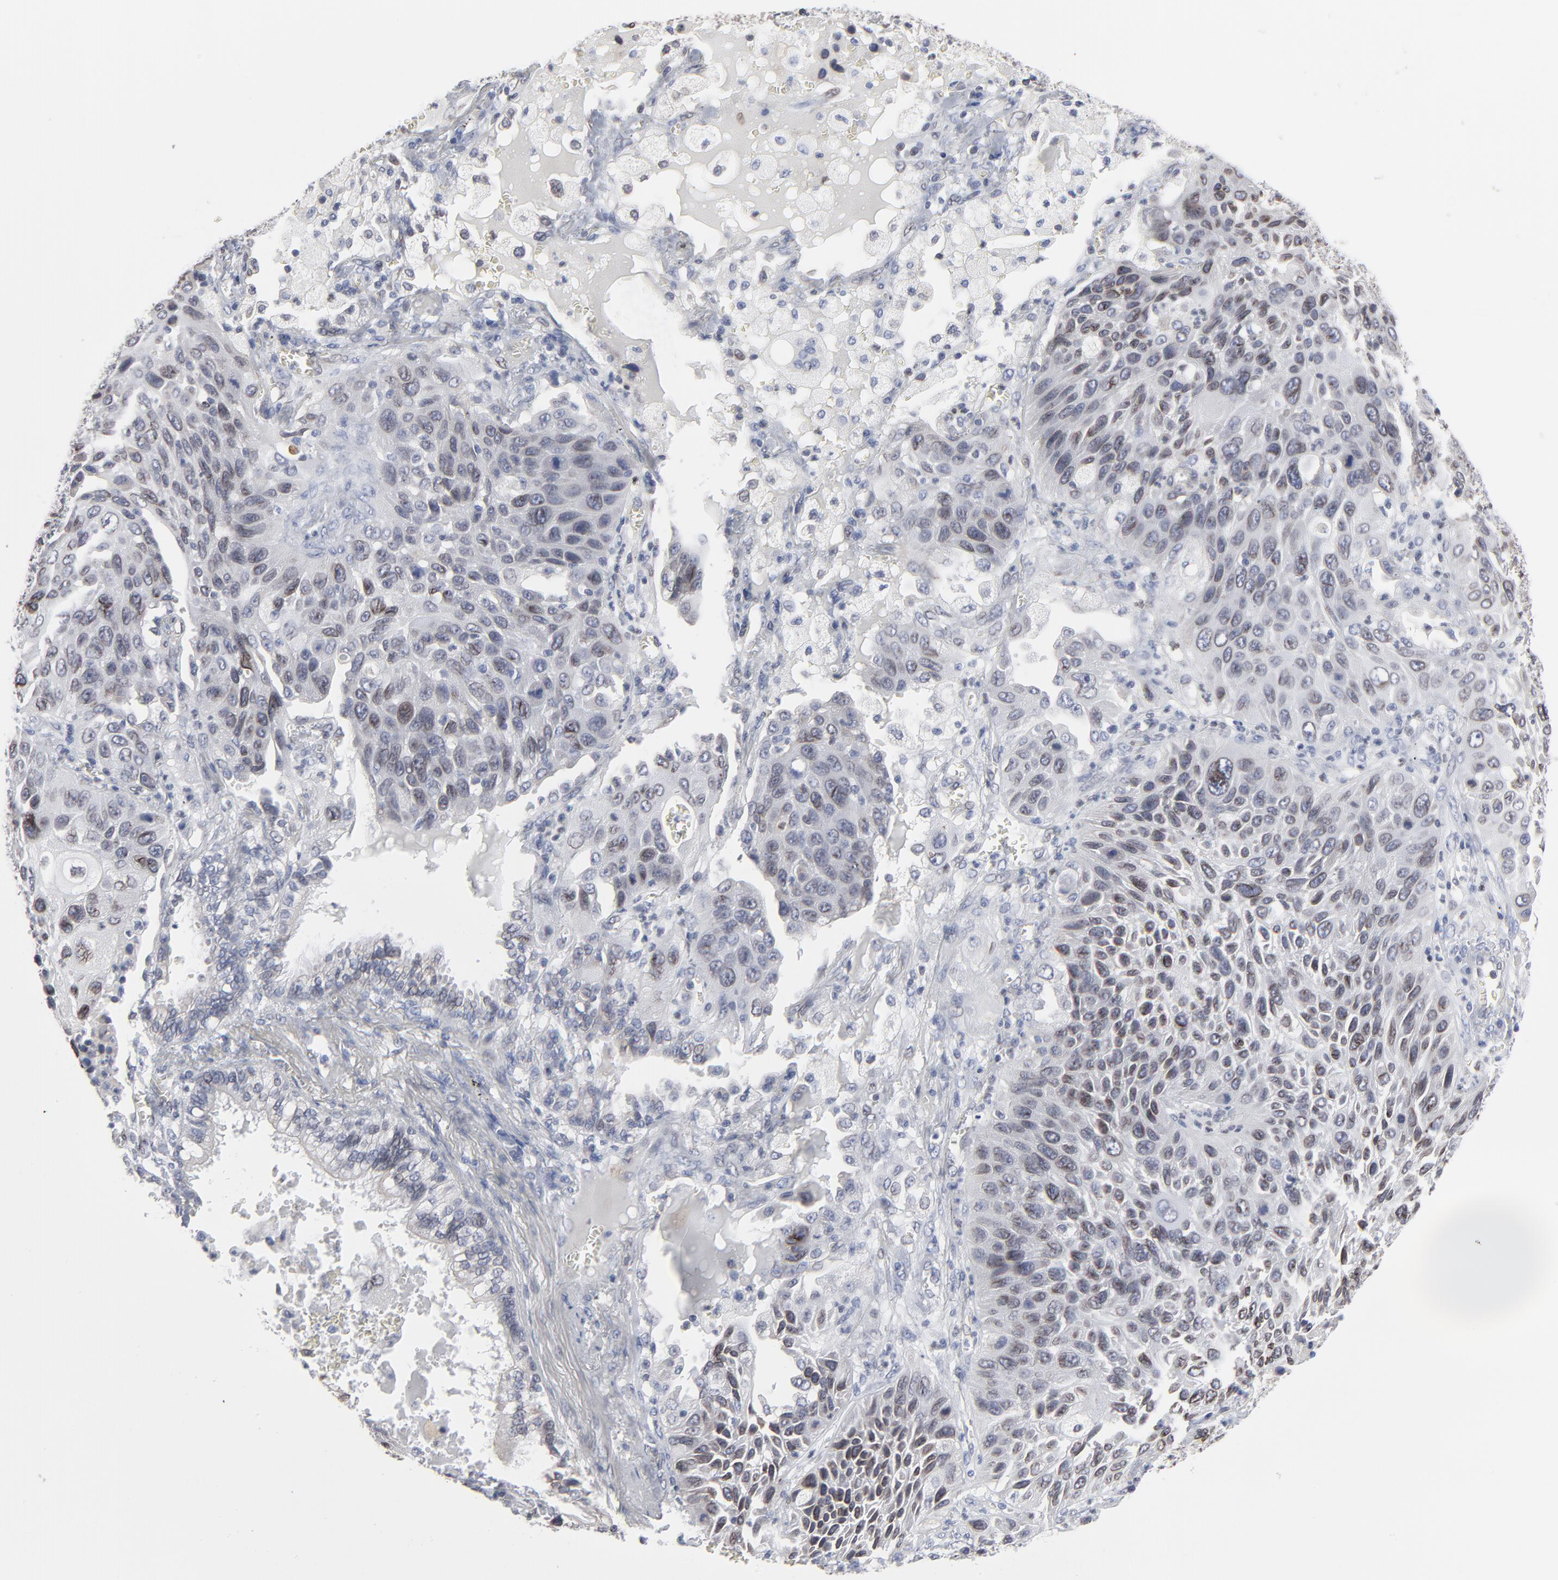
{"staining": {"intensity": "moderate", "quantity": "25%-75%", "location": "cytoplasmic/membranous,nuclear"}, "tissue": "lung cancer", "cell_type": "Tumor cells", "image_type": "cancer", "snomed": [{"axis": "morphology", "description": "Squamous cell carcinoma, NOS"}, {"axis": "topography", "description": "Lung"}], "caption": "A micrograph of lung cancer stained for a protein demonstrates moderate cytoplasmic/membranous and nuclear brown staining in tumor cells.", "gene": "SYNE2", "patient": {"sex": "female", "age": 76}}